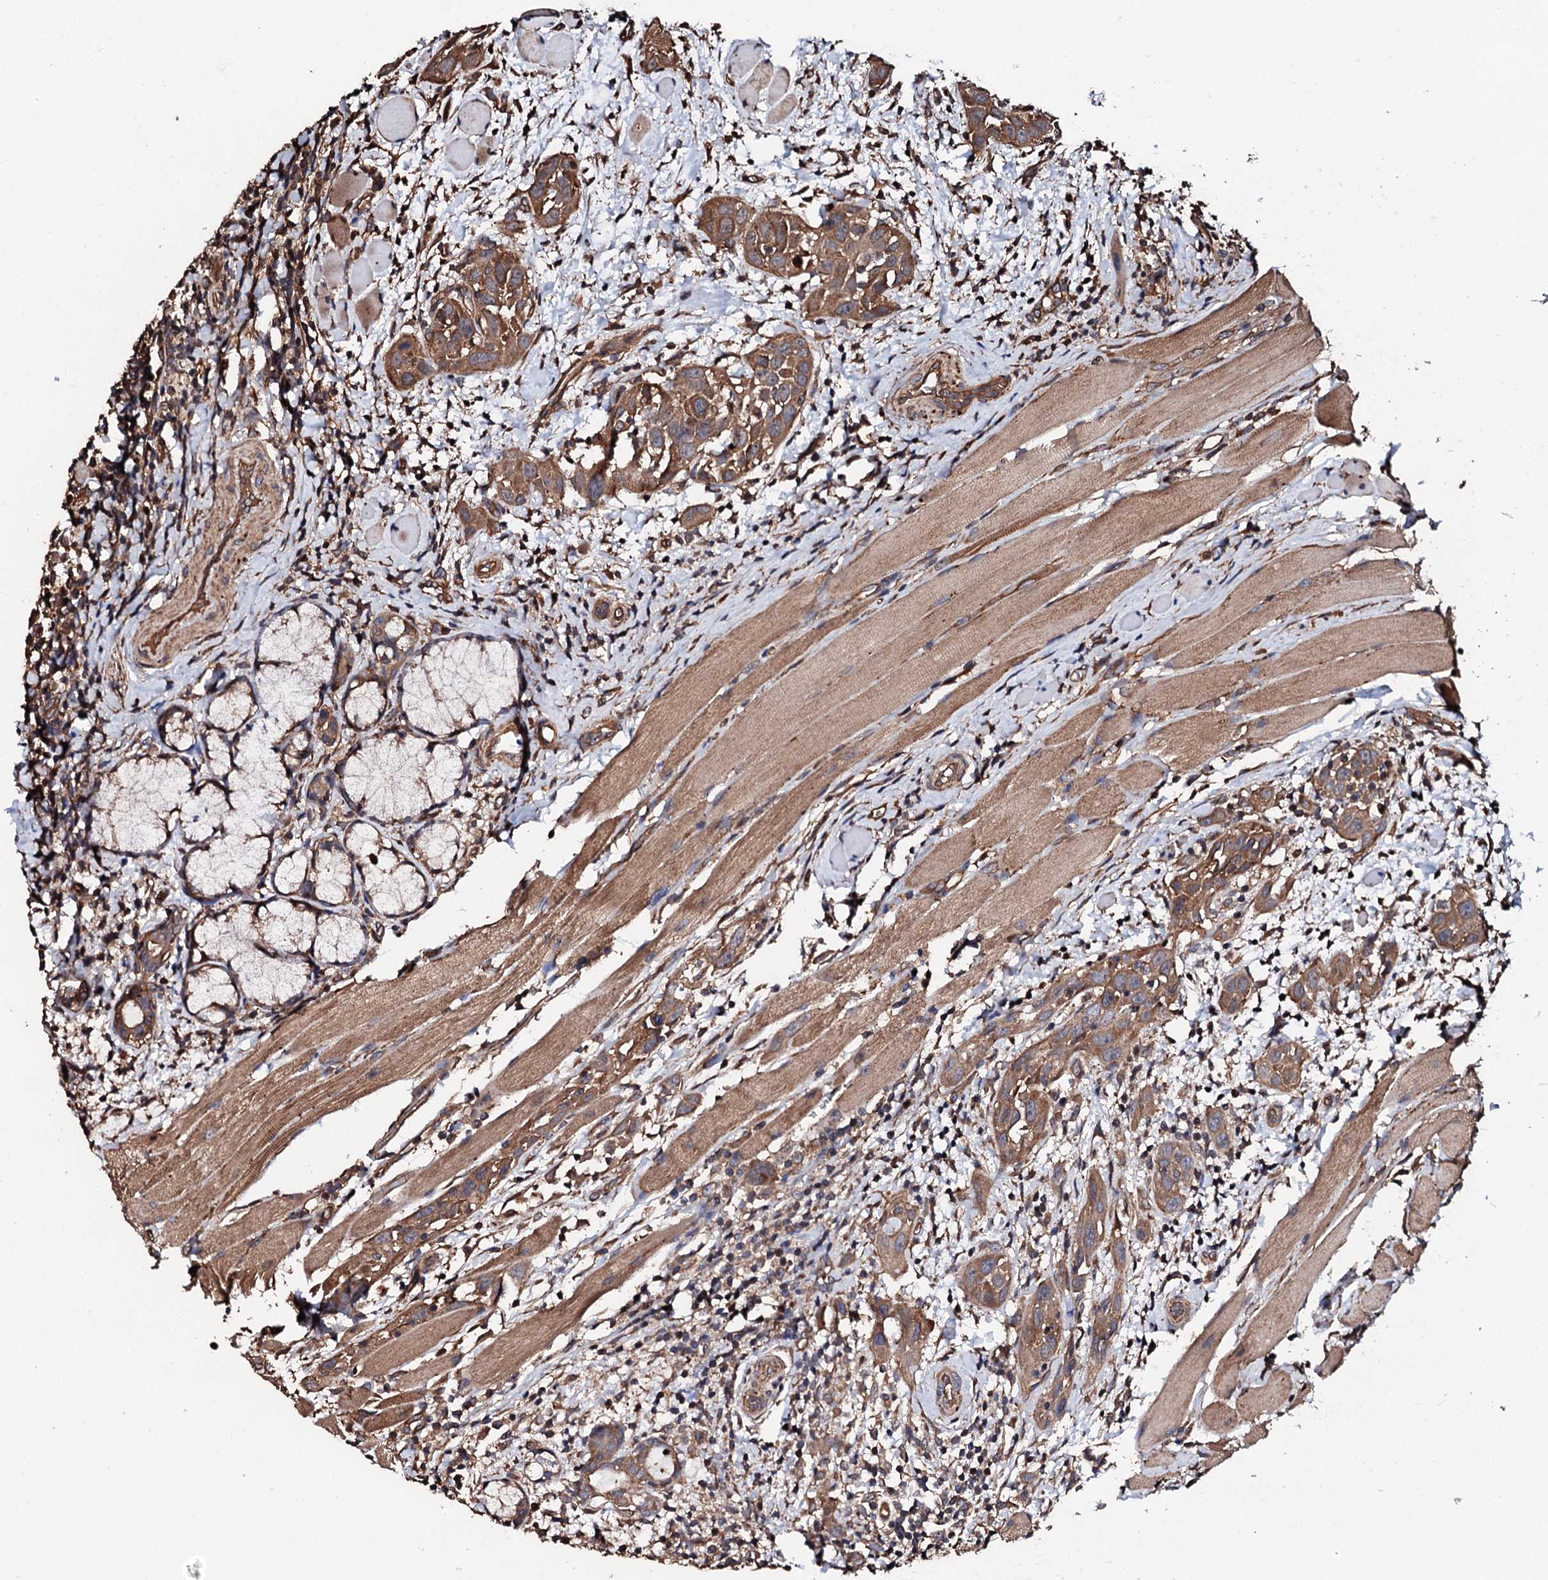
{"staining": {"intensity": "moderate", "quantity": ">75%", "location": "cytoplasmic/membranous"}, "tissue": "head and neck cancer", "cell_type": "Tumor cells", "image_type": "cancer", "snomed": [{"axis": "morphology", "description": "Squamous cell carcinoma, NOS"}, {"axis": "topography", "description": "Oral tissue"}, {"axis": "topography", "description": "Head-Neck"}], "caption": "Human head and neck cancer stained with a brown dye demonstrates moderate cytoplasmic/membranous positive staining in approximately >75% of tumor cells.", "gene": "CKAP5", "patient": {"sex": "female", "age": 50}}